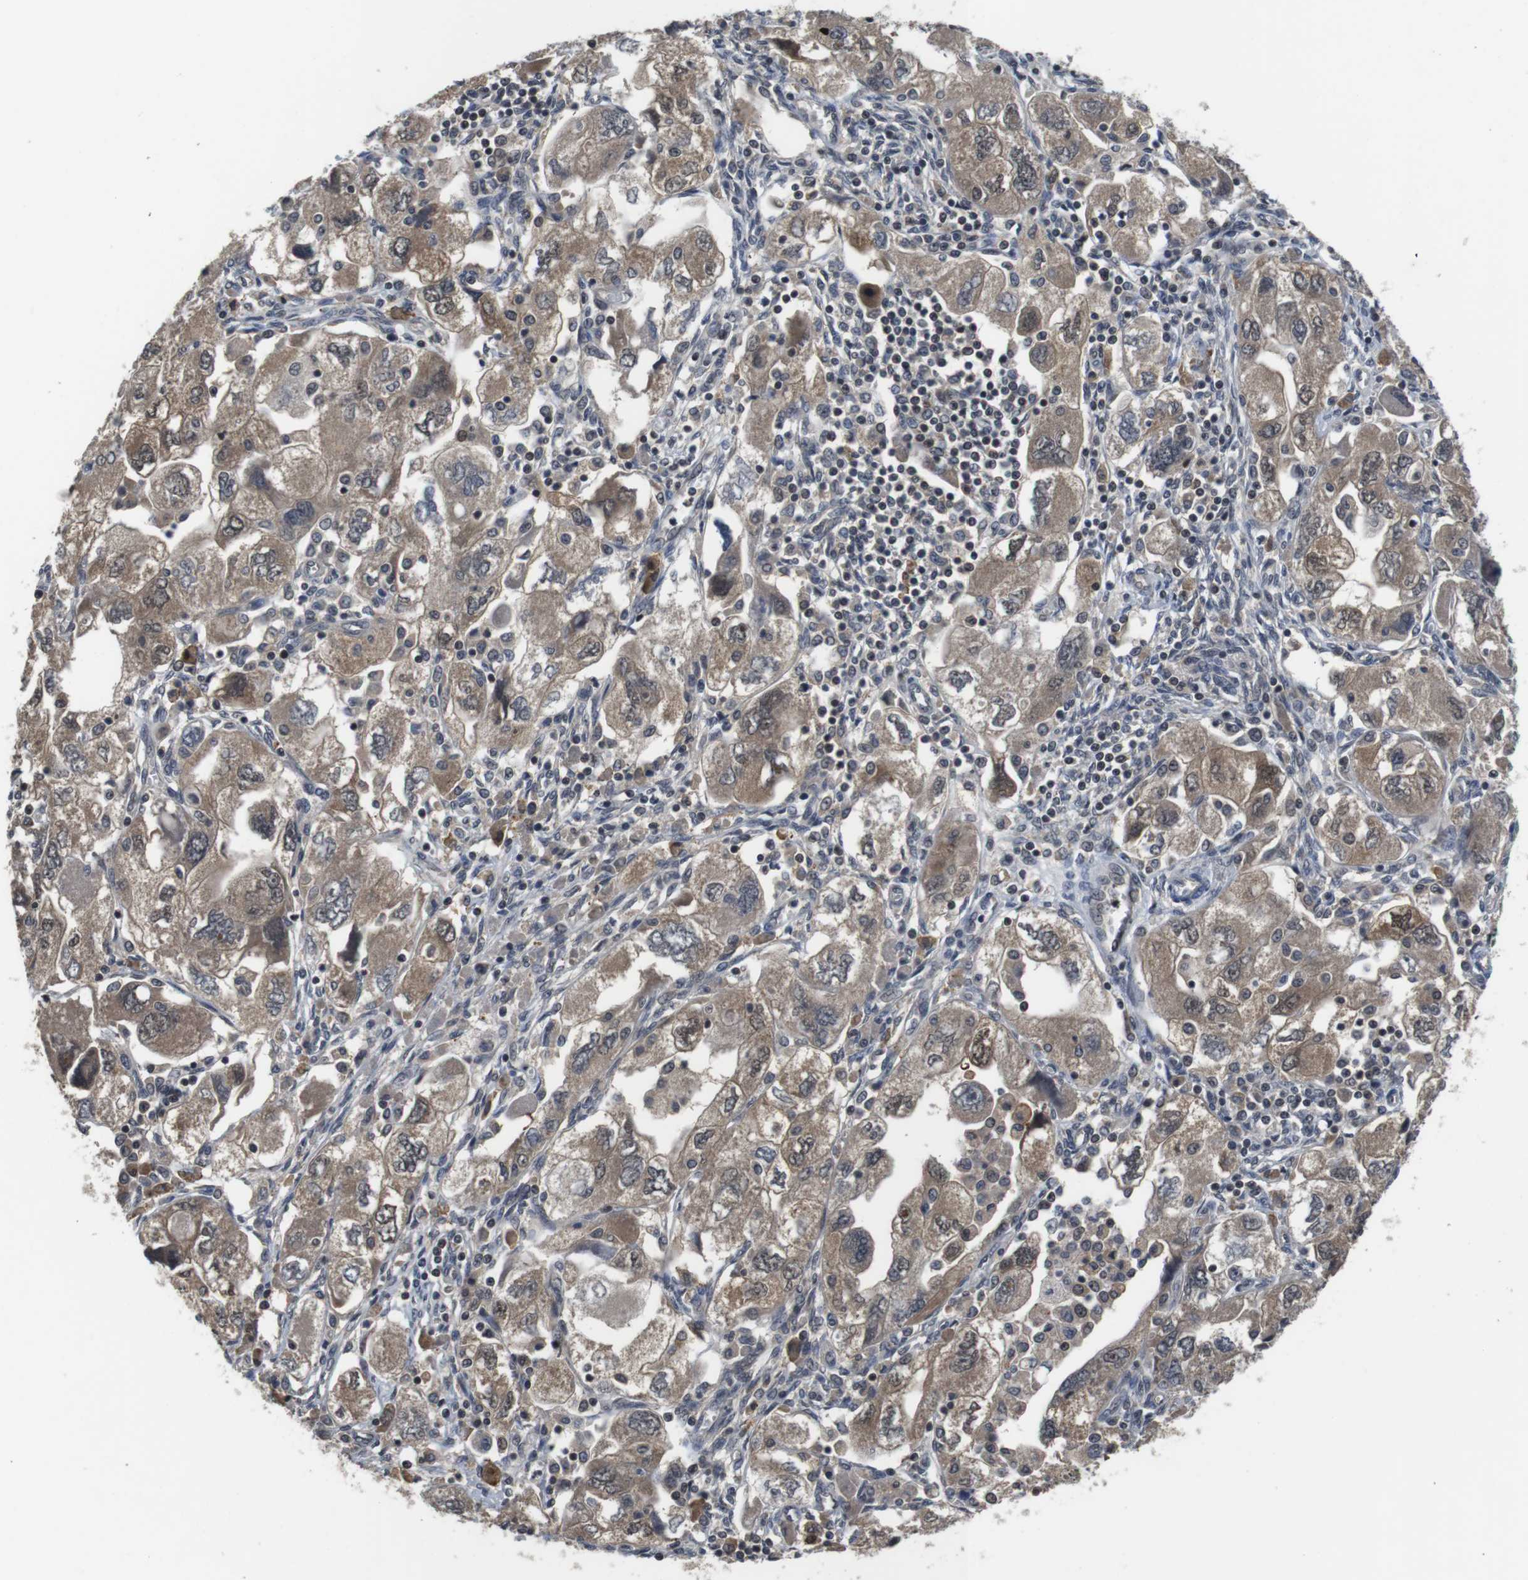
{"staining": {"intensity": "moderate", "quantity": ">75%", "location": "cytoplasmic/membranous"}, "tissue": "ovarian cancer", "cell_type": "Tumor cells", "image_type": "cancer", "snomed": [{"axis": "morphology", "description": "Carcinoma, NOS"}, {"axis": "morphology", "description": "Cystadenocarcinoma, serous, NOS"}, {"axis": "topography", "description": "Ovary"}], "caption": "Protein staining of ovarian cancer tissue demonstrates moderate cytoplasmic/membranous staining in about >75% of tumor cells.", "gene": "FADD", "patient": {"sex": "female", "age": 69}}